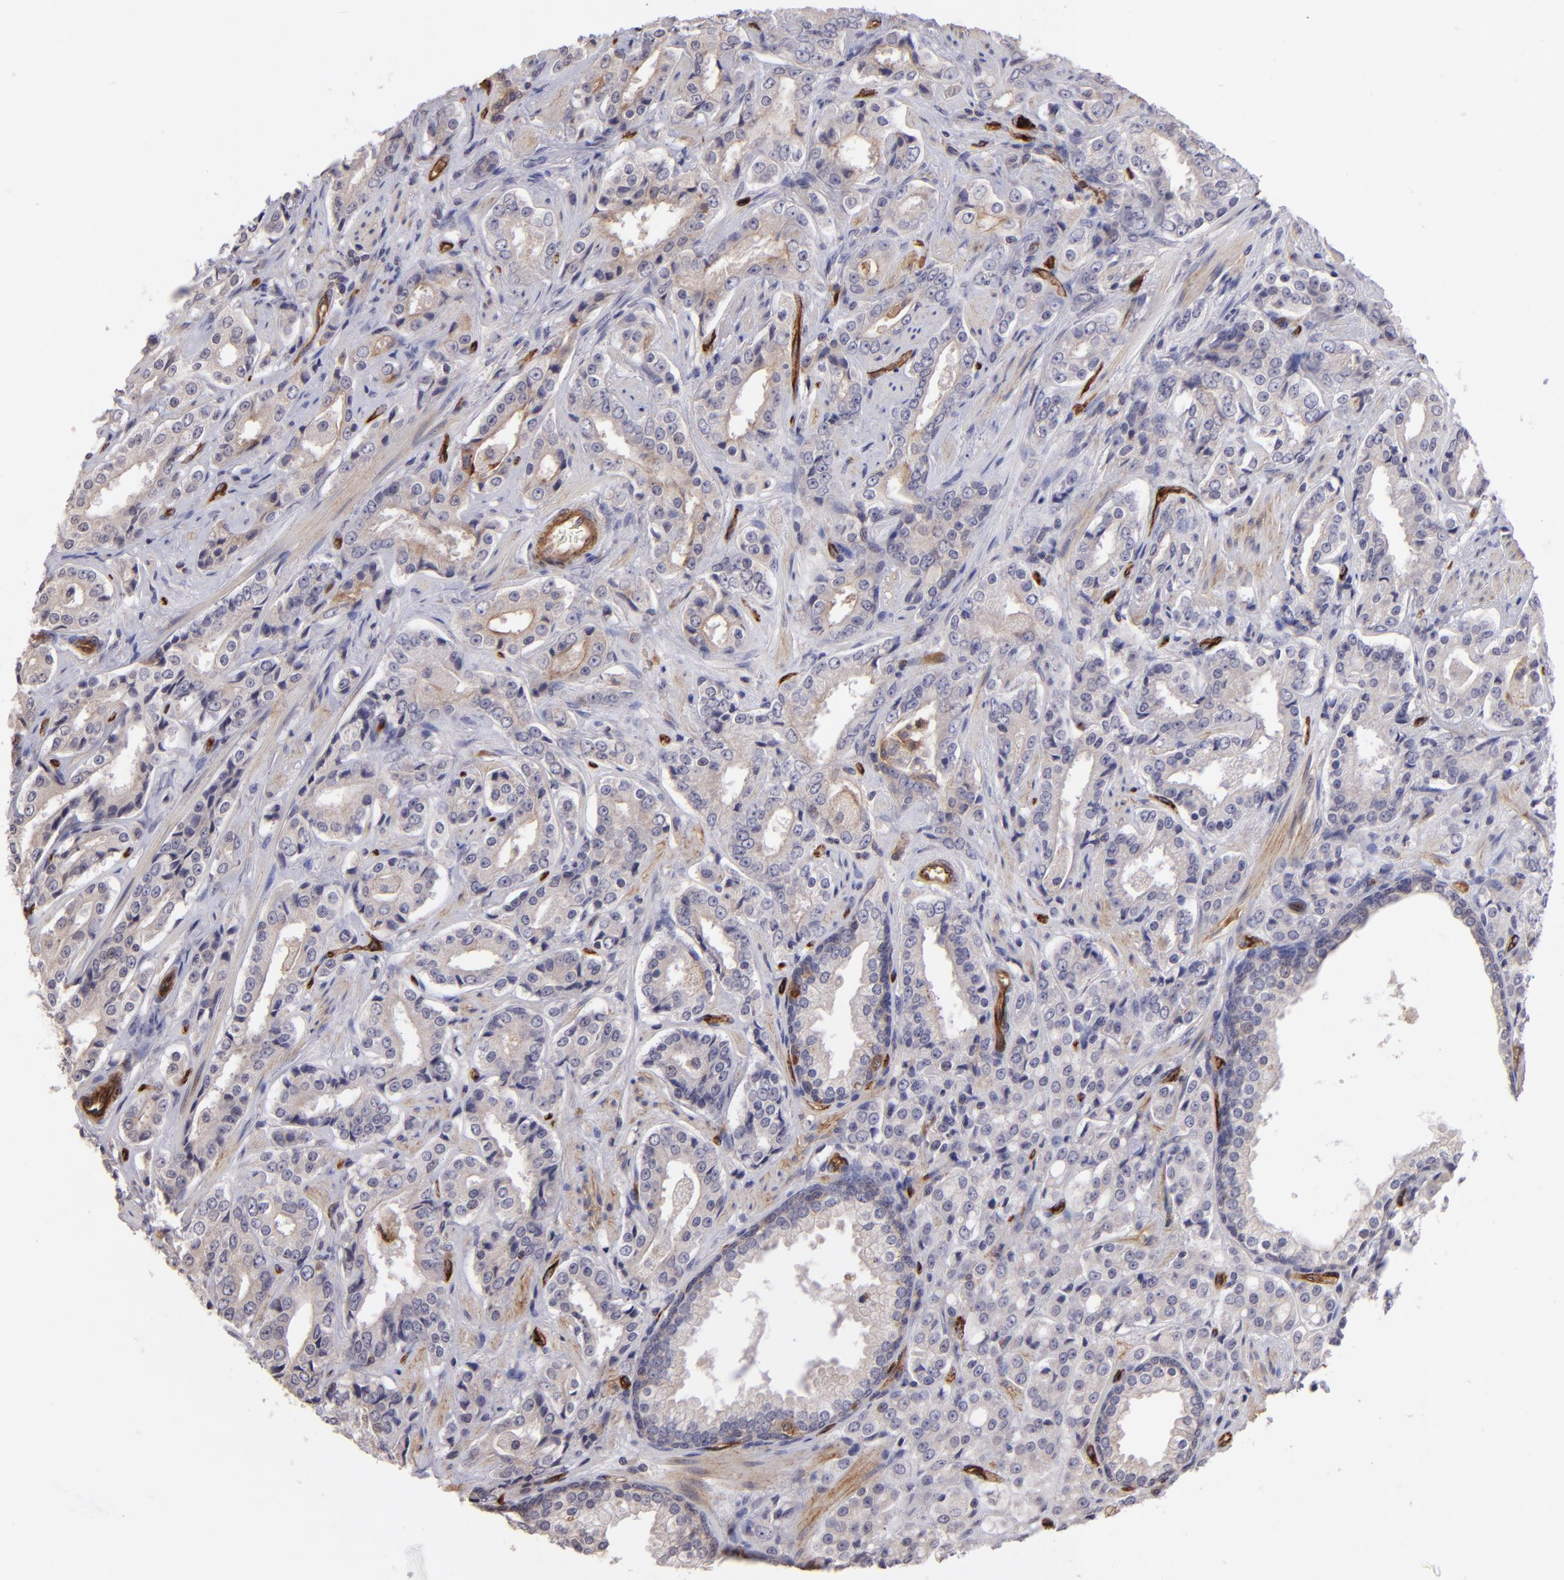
{"staining": {"intensity": "negative", "quantity": "none", "location": "none"}, "tissue": "prostate cancer", "cell_type": "Tumor cells", "image_type": "cancer", "snomed": [{"axis": "morphology", "description": "Adenocarcinoma, Medium grade"}, {"axis": "topography", "description": "Prostate"}], "caption": "Prostate adenocarcinoma (medium-grade) stained for a protein using IHC exhibits no expression tumor cells.", "gene": "DYSF", "patient": {"sex": "male", "age": 60}}